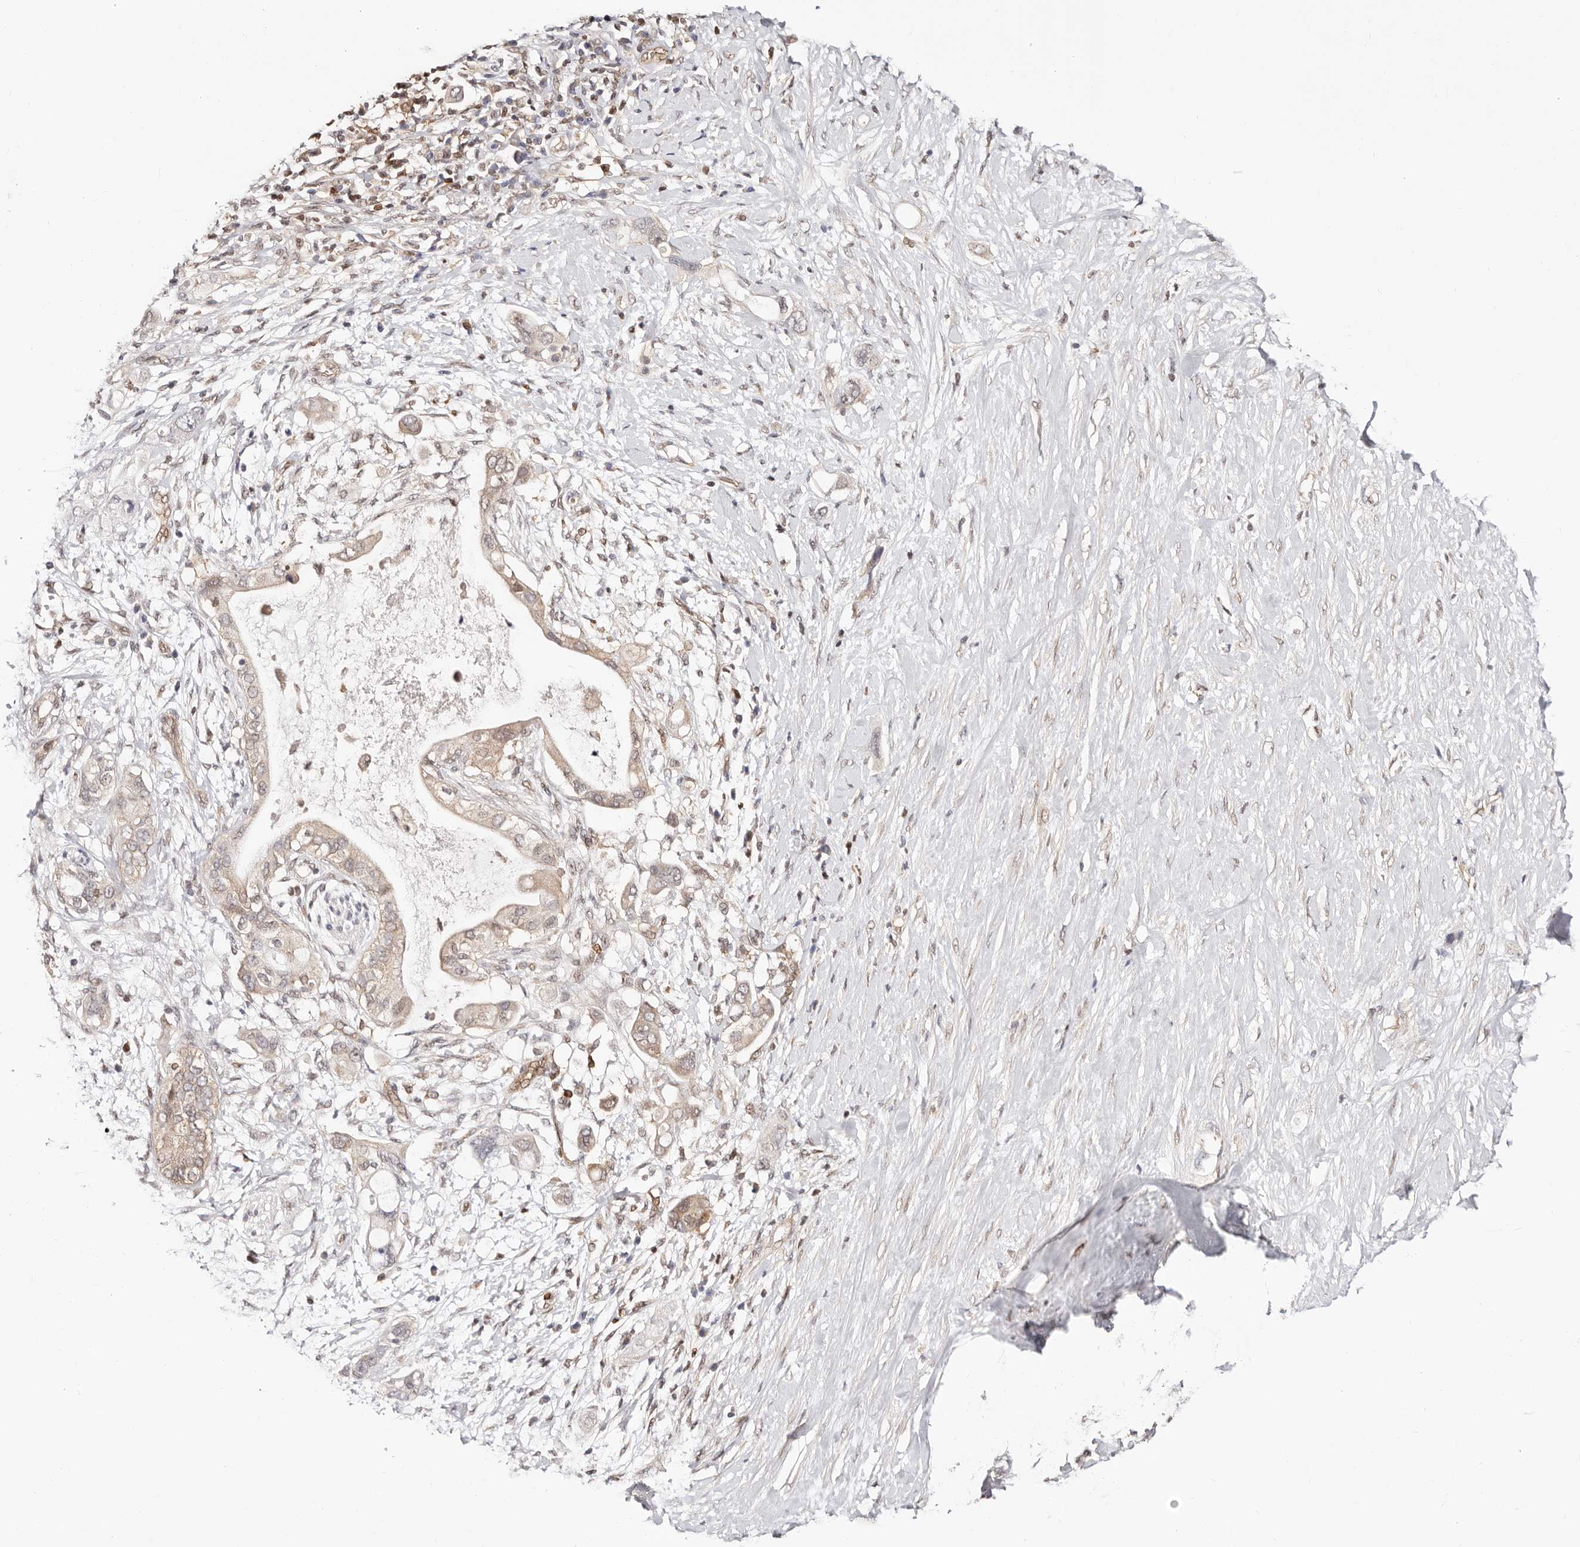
{"staining": {"intensity": "weak", "quantity": "25%-75%", "location": "cytoplasmic/membranous"}, "tissue": "pancreatic cancer", "cell_type": "Tumor cells", "image_type": "cancer", "snomed": [{"axis": "morphology", "description": "Adenocarcinoma, NOS"}, {"axis": "topography", "description": "Pancreas"}], "caption": "Tumor cells demonstrate low levels of weak cytoplasmic/membranous staining in about 25%-75% of cells in pancreatic adenocarcinoma.", "gene": "STAT5A", "patient": {"sex": "female", "age": 56}}